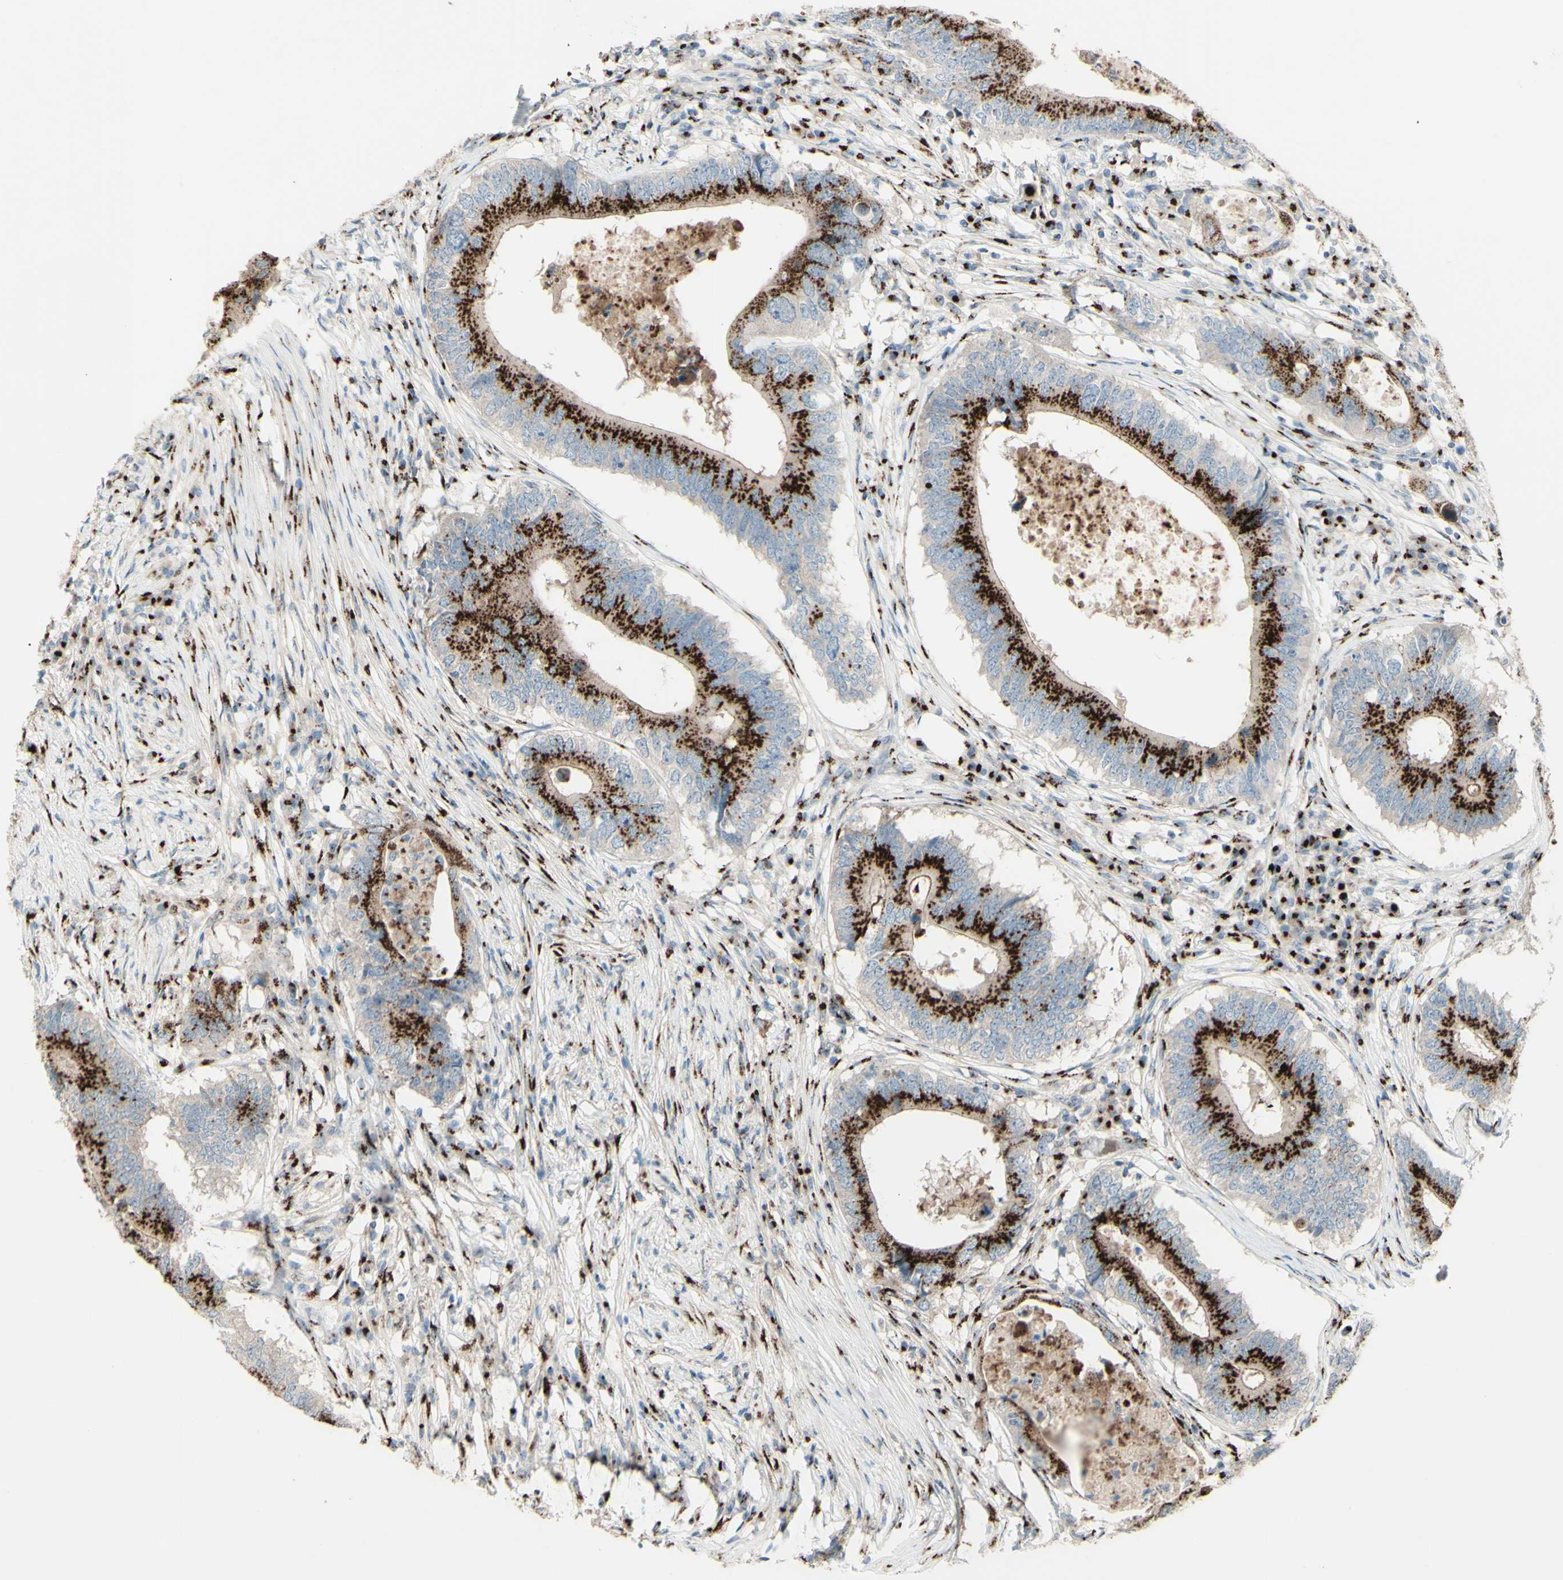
{"staining": {"intensity": "strong", "quantity": ">75%", "location": "cytoplasmic/membranous"}, "tissue": "colorectal cancer", "cell_type": "Tumor cells", "image_type": "cancer", "snomed": [{"axis": "morphology", "description": "Adenocarcinoma, NOS"}, {"axis": "topography", "description": "Colon"}], "caption": "Protein staining of colorectal adenocarcinoma tissue shows strong cytoplasmic/membranous positivity in approximately >75% of tumor cells. Using DAB (3,3'-diaminobenzidine) (brown) and hematoxylin (blue) stains, captured at high magnification using brightfield microscopy.", "gene": "BPNT2", "patient": {"sex": "male", "age": 71}}